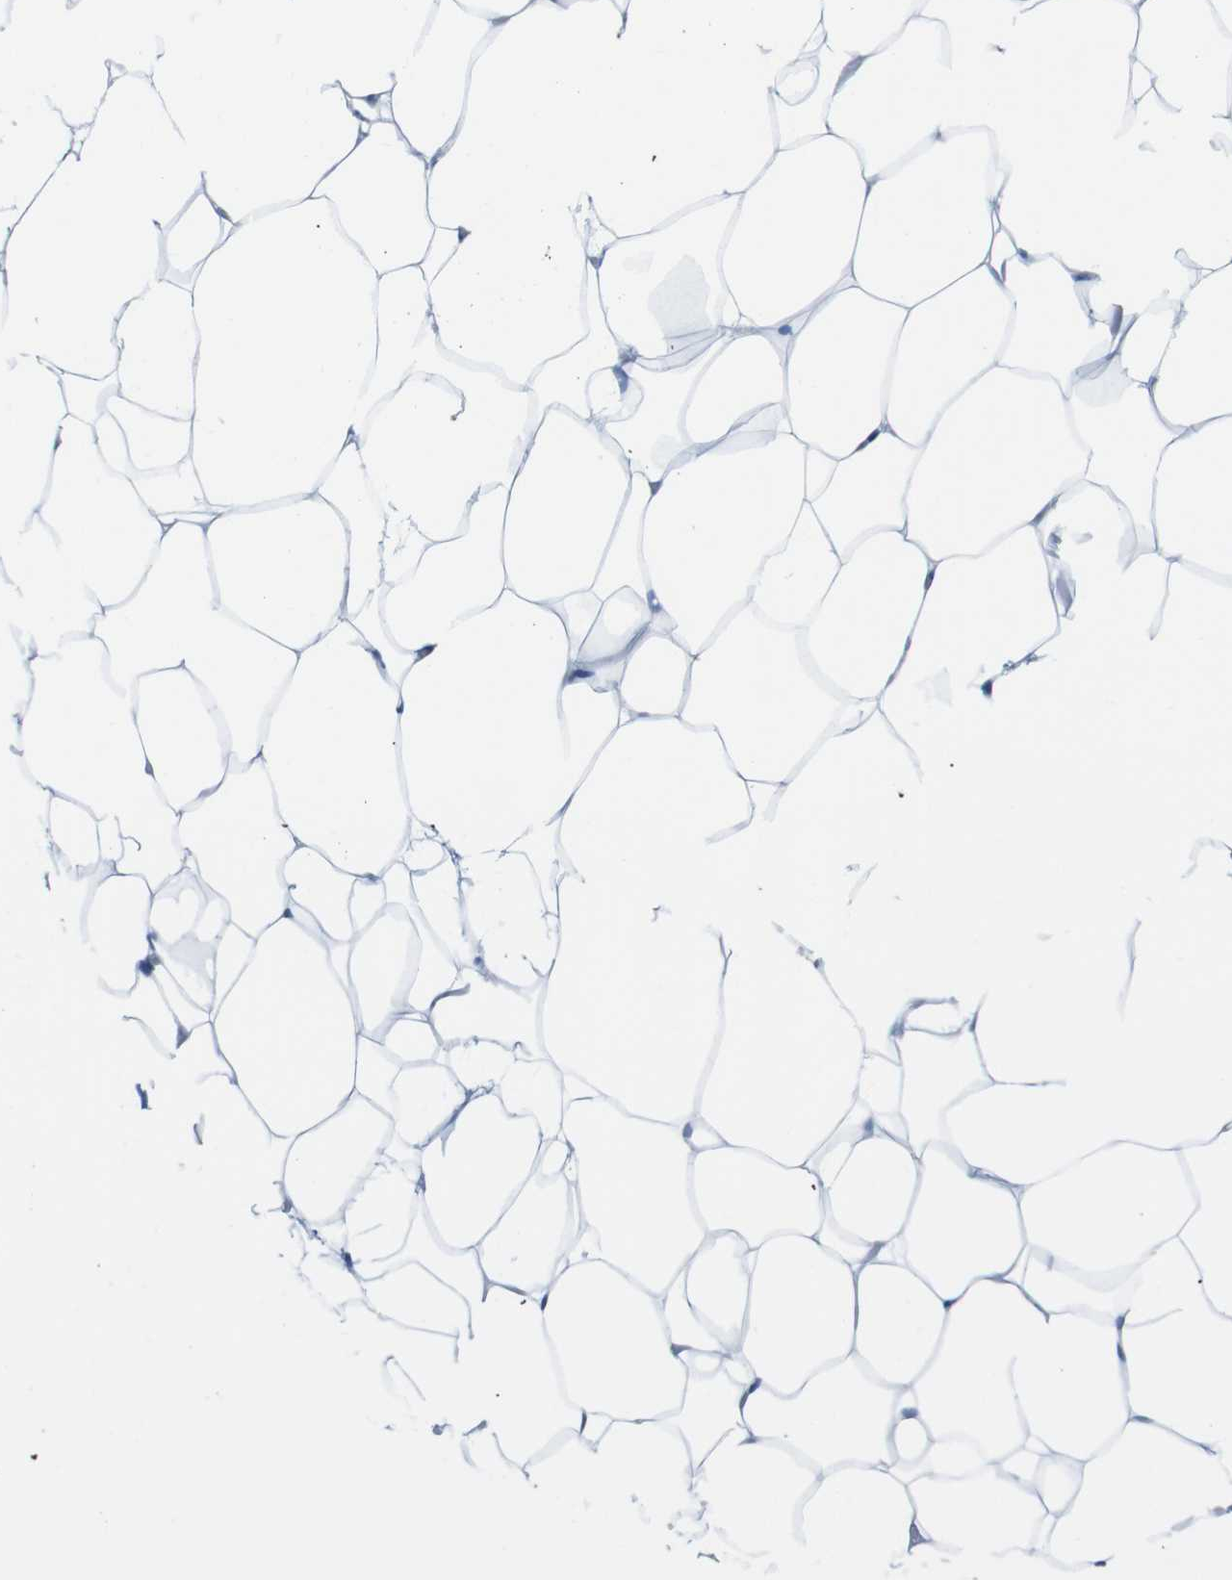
{"staining": {"intensity": "negative", "quantity": "none", "location": "none"}, "tissue": "adipose tissue", "cell_type": "Adipocytes", "image_type": "normal", "snomed": [{"axis": "morphology", "description": "Normal tissue, NOS"}, {"axis": "topography", "description": "Breast"}, {"axis": "topography", "description": "Adipose tissue"}], "caption": "Adipocytes are negative for protein expression in normal human adipose tissue. (Brightfield microscopy of DAB (3,3'-diaminobenzidine) immunohistochemistry (IHC) at high magnification).", "gene": "NEBL", "patient": {"sex": "female", "age": 25}}